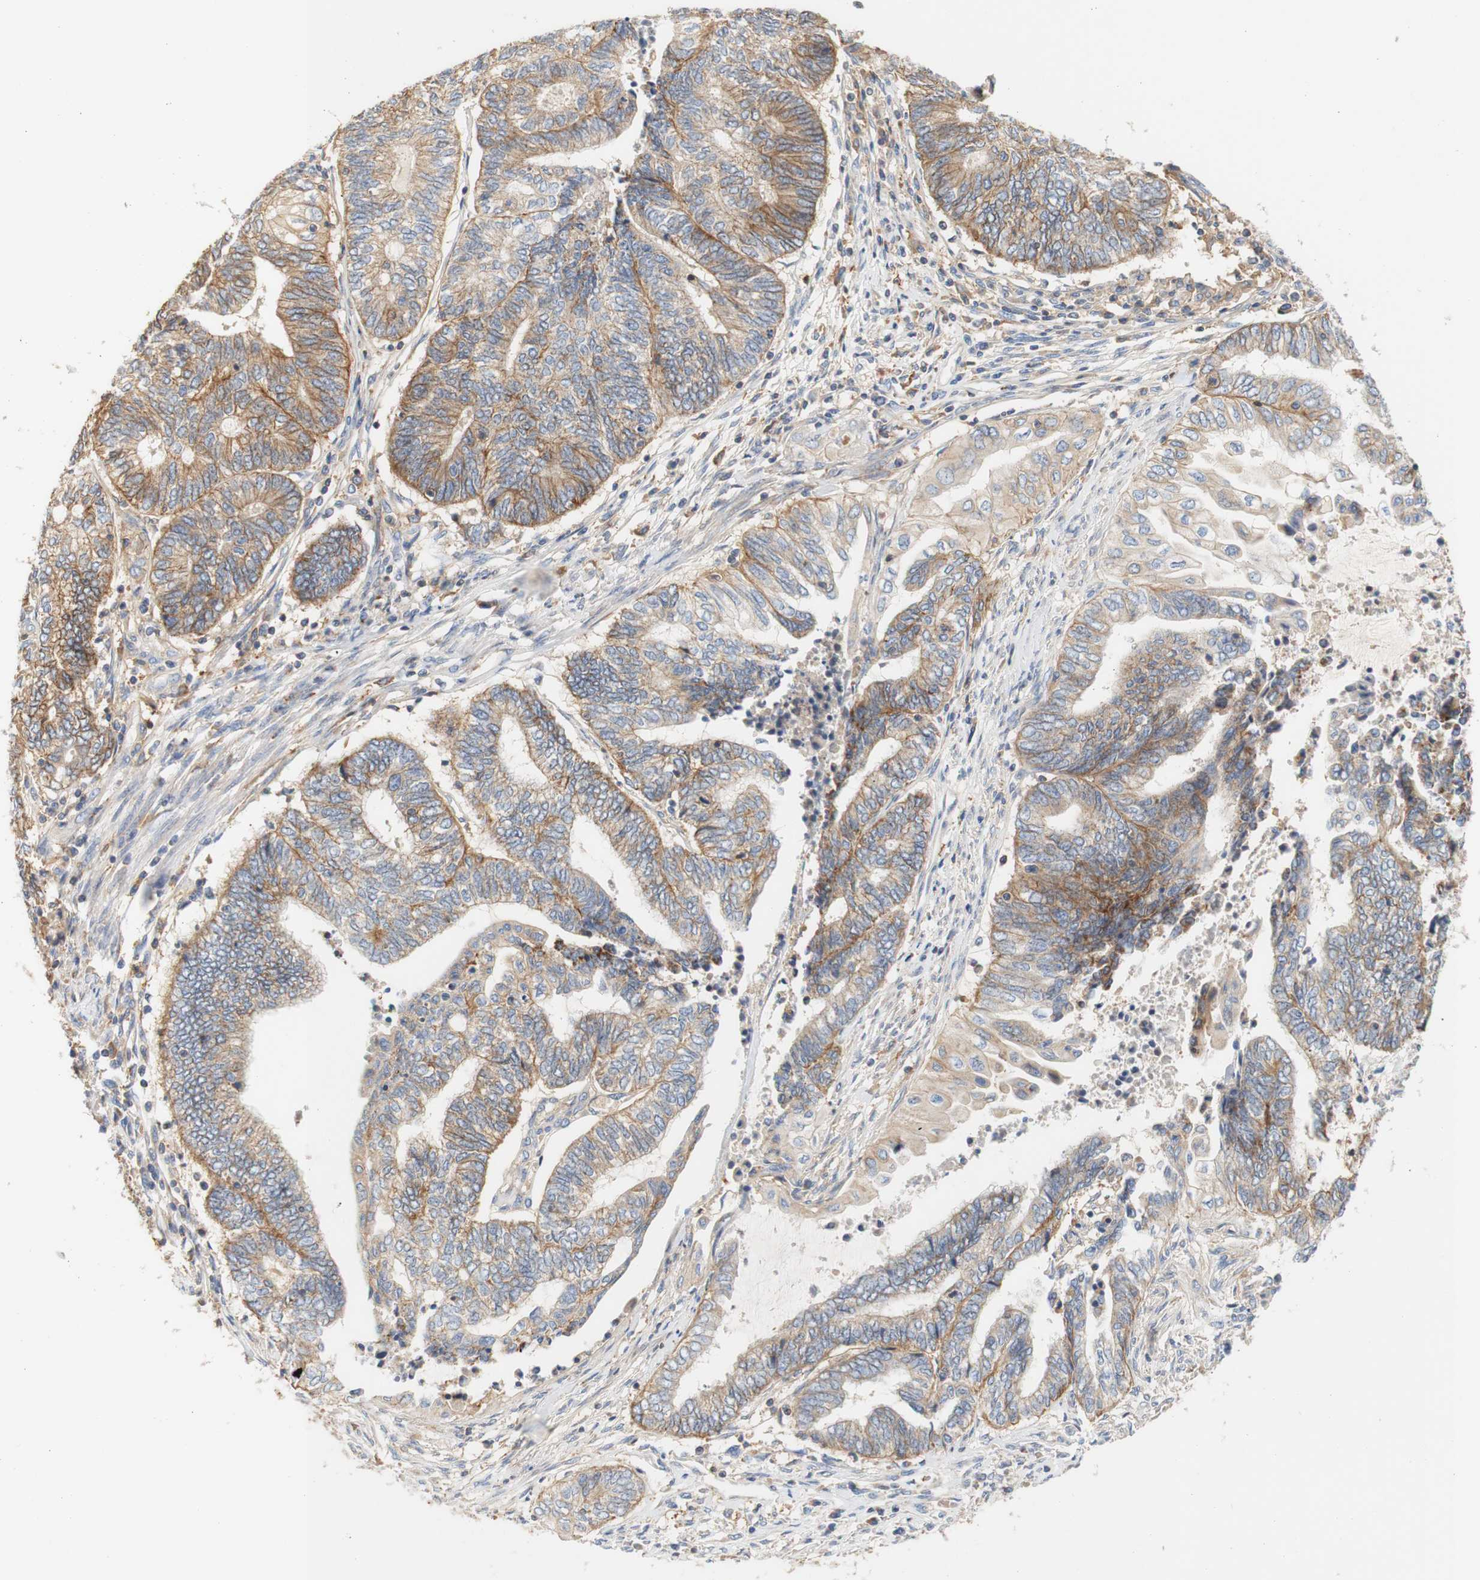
{"staining": {"intensity": "moderate", "quantity": ">75%", "location": "cytoplasmic/membranous"}, "tissue": "endometrial cancer", "cell_type": "Tumor cells", "image_type": "cancer", "snomed": [{"axis": "morphology", "description": "Adenocarcinoma, NOS"}, {"axis": "topography", "description": "Uterus"}, {"axis": "topography", "description": "Endometrium"}], "caption": "Immunohistochemical staining of adenocarcinoma (endometrial) displays medium levels of moderate cytoplasmic/membranous protein staining in approximately >75% of tumor cells. (IHC, brightfield microscopy, high magnification).", "gene": "PCDH7", "patient": {"sex": "female", "age": 70}}